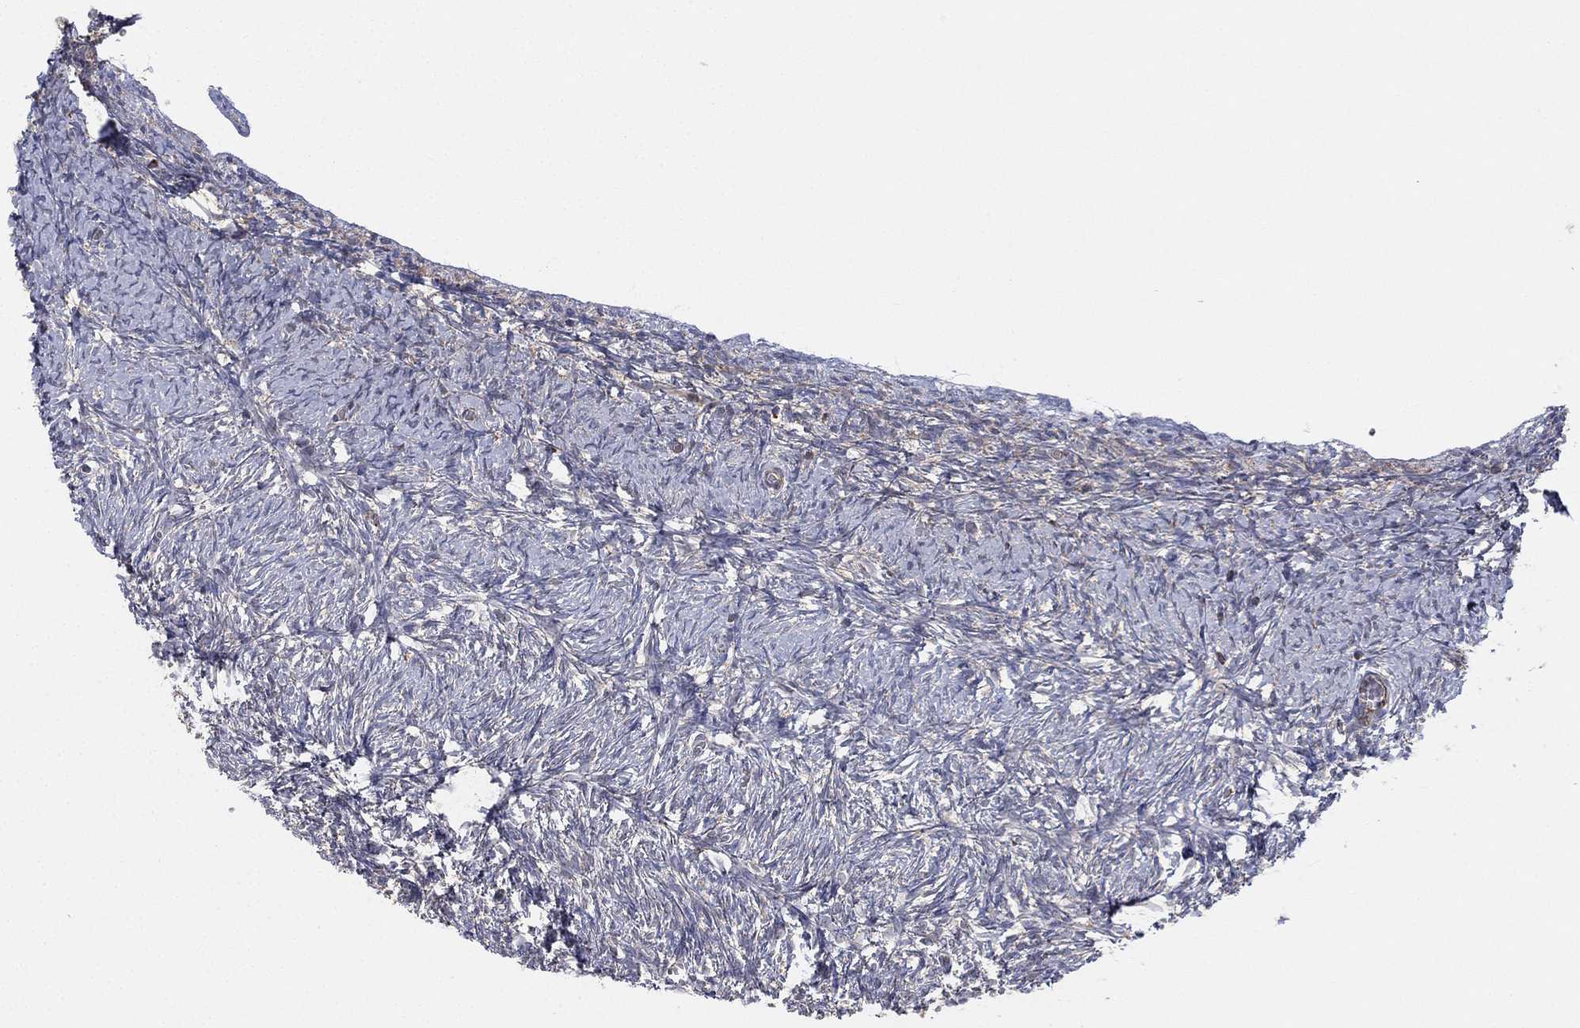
{"staining": {"intensity": "negative", "quantity": "none", "location": "none"}, "tissue": "ovary", "cell_type": "Follicle cells", "image_type": "normal", "snomed": [{"axis": "morphology", "description": "Normal tissue, NOS"}, {"axis": "topography", "description": "Ovary"}], "caption": "This is a histopathology image of IHC staining of normal ovary, which shows no staining in follicle cells. (Brightfield microscopy of DAB (3,3'-diaminobenzidine) immunohistochemistry at high magnification).", "gene": "CYB5B", "patient": {"sex": "female", "age": 43}}